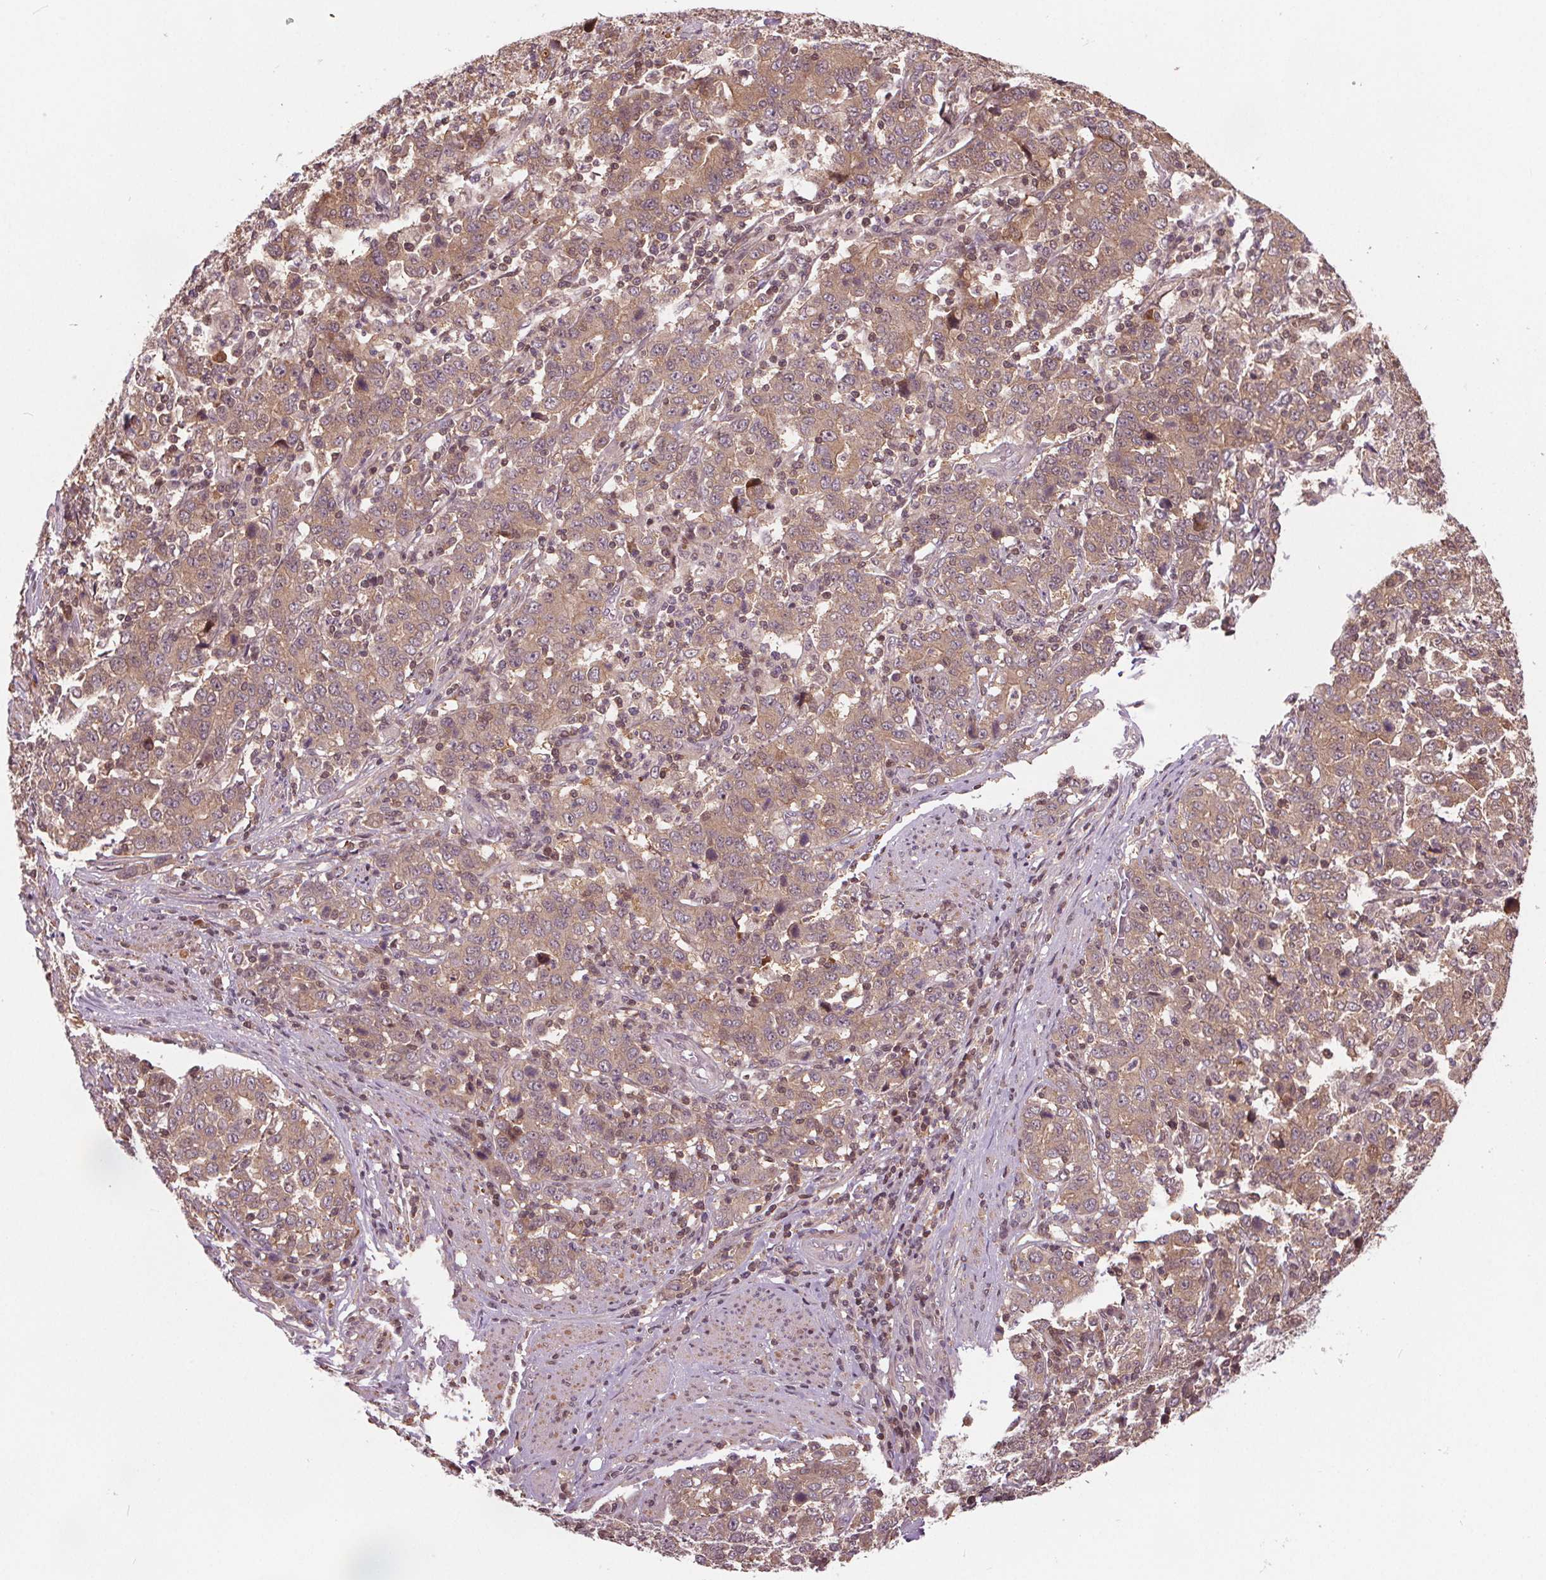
{"staining": {"intensity": "moderate", "quantity": ">75%", "location": "cytoplasmic/membranous"}, "tissue": "stomach cancer", "cell_type": "Tumor cells", "image_type": "cancer", "snomed": [{"axis": "morphology", "description": "Adenocarcinoma, NOS"}, {"axis": "topography", "description": "Stomach, upper"}], "caption": "A micrograph of human adenocarcinoma (stomach) stained for a protein displays moderate cytoplasmic/membranous brown staining in tumor cells. Using DAB (brown) and hematoxylin (blue) stains, captured at high magnification using brightfield microscopy.", "gene": "HIF1AN", "patient": {"sex": "male", "age": 69}}